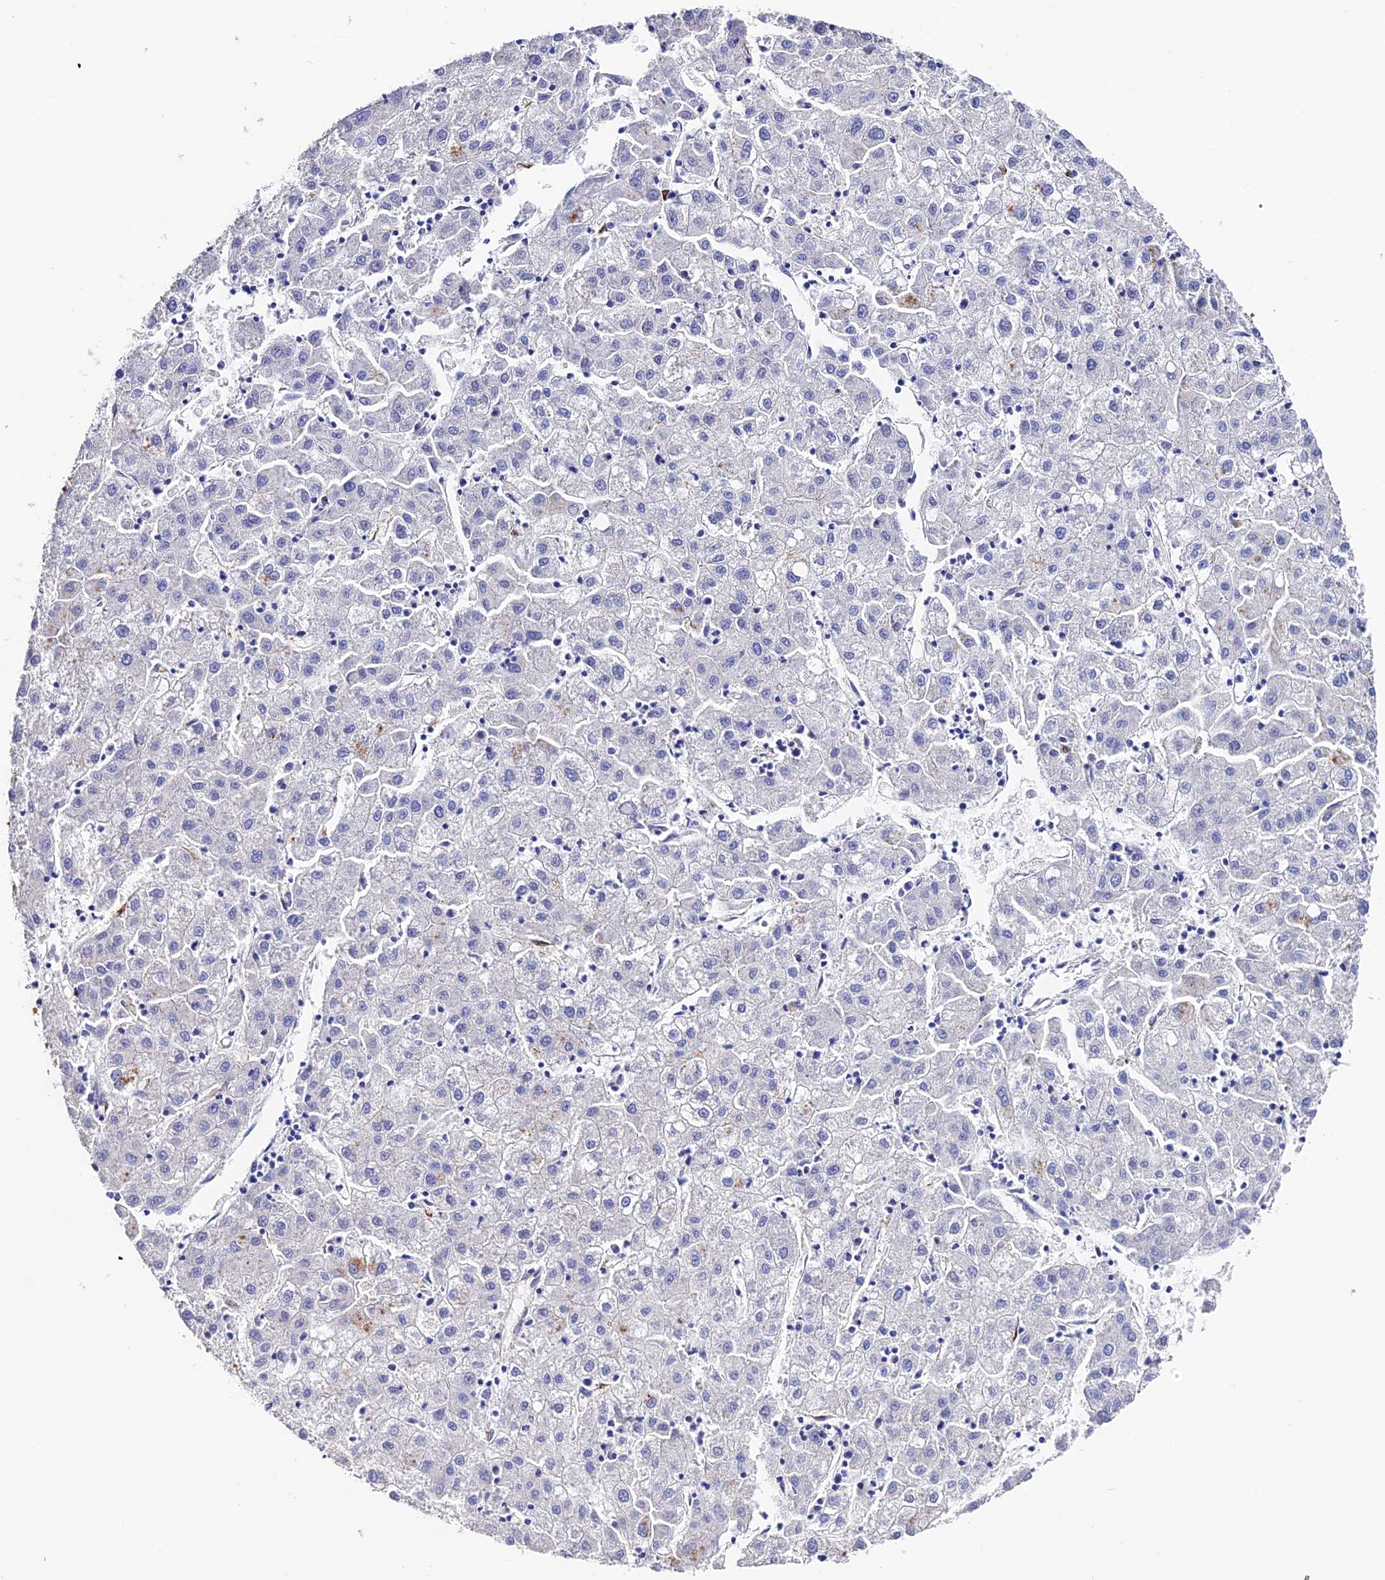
{"staining": {"intensity": "negative", "quantity": "none", "location": "none"}, "tissue": "liver cancer", "cell_type": "Tumor cells", "image_type": "cancer", "snomed": [{"axis": "morphology", "description": "Carcinoma, Hepatocellular, NOS"}, {"axis": "topography", "description": "Liver"}], "caption": "Image shows no protein staining in tumor cells of hepatocellular carcinoma (liver) tissue.", "gene": "ESM1", "patient": {"sex": "male", "age": 72}}